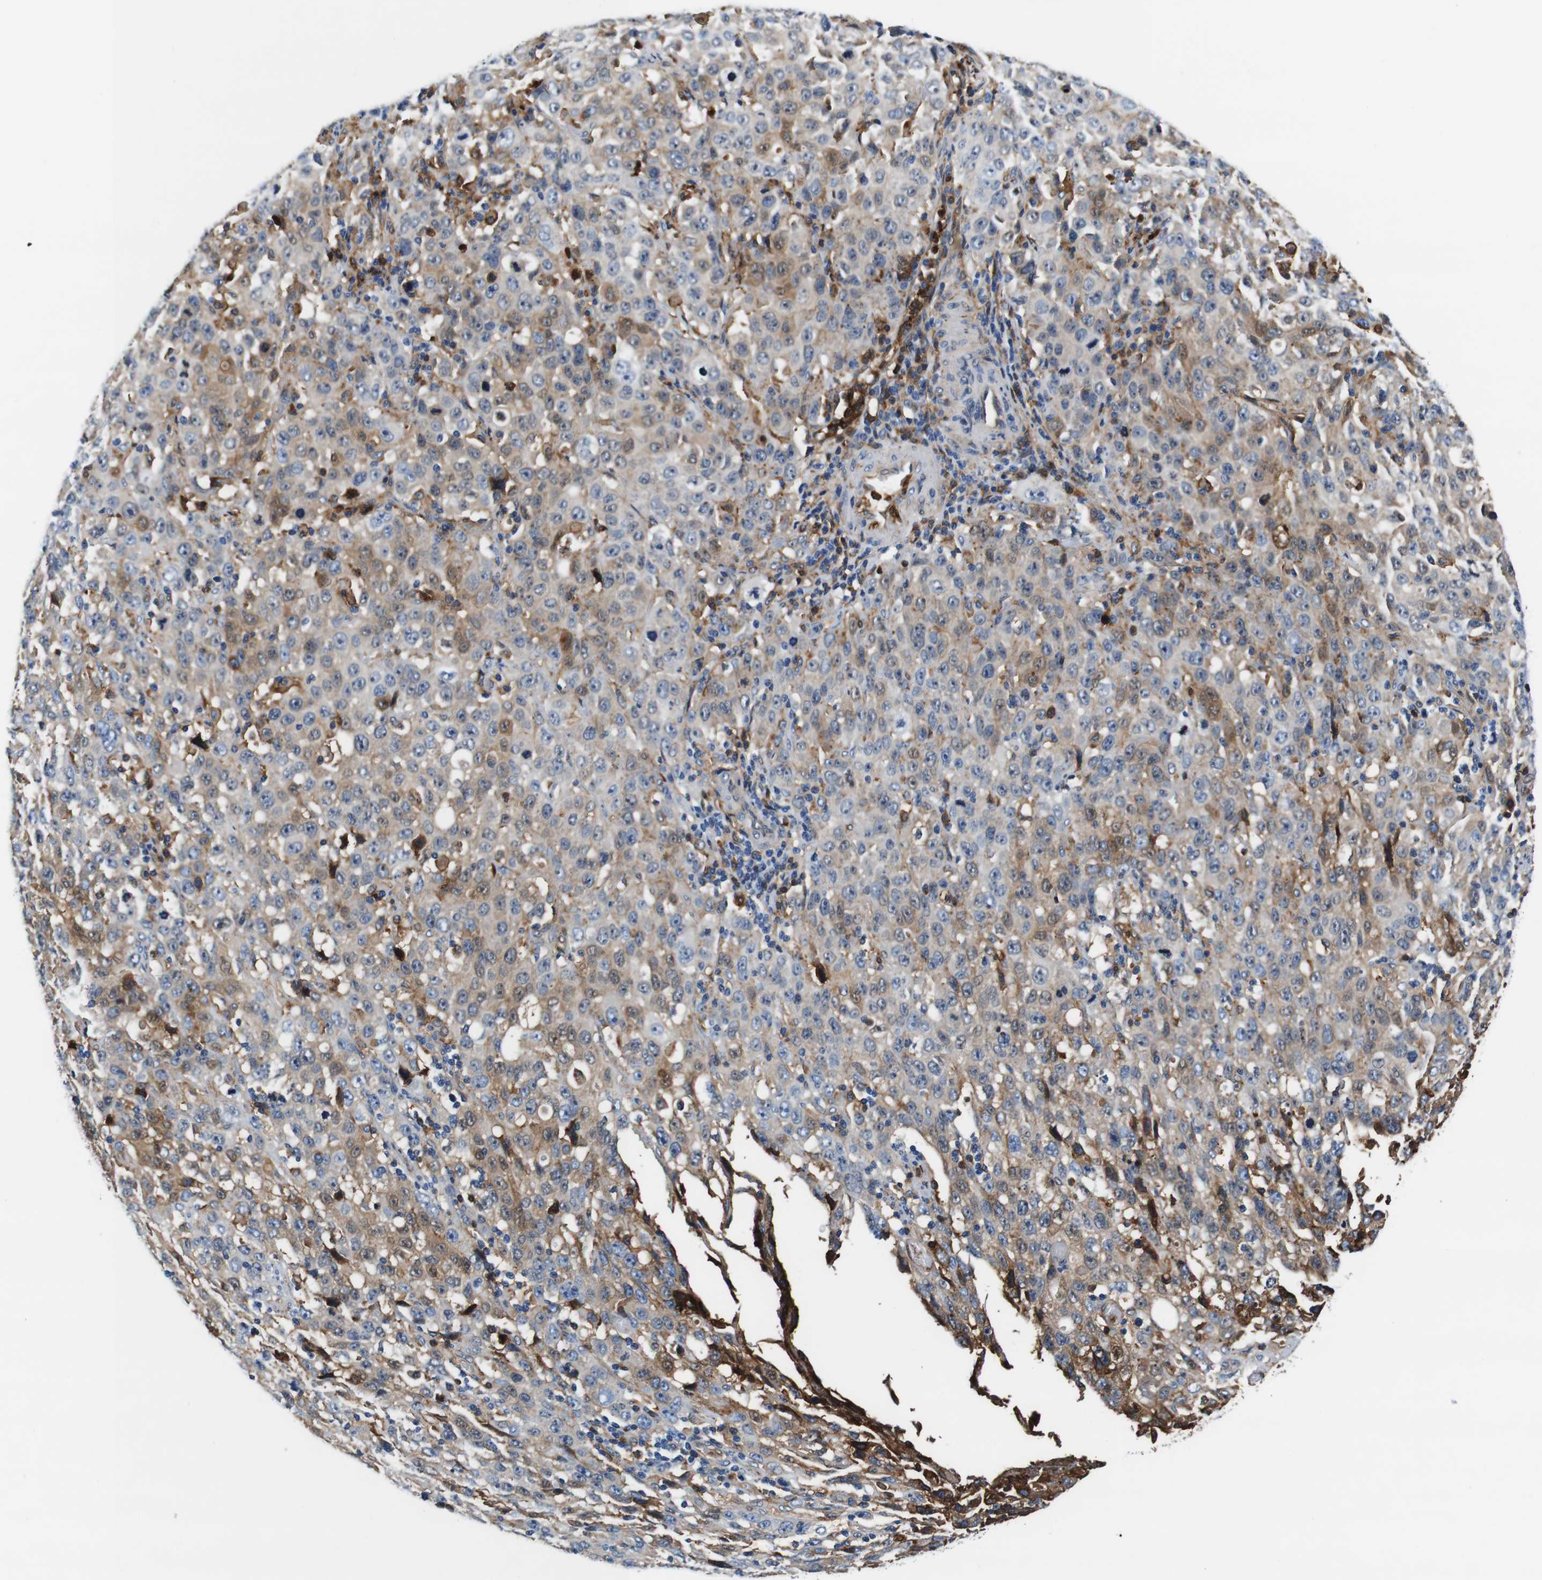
{"staining": {"intensity": "weak", "quantity": ">75%", "location": "cytoplasmic/membranous"}, "tissue": "stomach cancer", "cell_type": "Tumor cells", "image_type": "cancer", "snomed": [{"axis": "morphology", "description": "Normal tissue, NOS"}, {"axis": "morphology", "description": "Adenocarcinoma, NOS"}, {"axis": "topography", "description": "Stomach"}], "caption": "An immunohistochemistry histopathology image of tumor tissue is shown. Protein staining in brown labels weak cytoplasmic/membranous positivity in stomach cancer (adenocarcinoma) within tumor cells.", "gene": "ANXA1", "patient": {"sex": "male", "age": 48}}